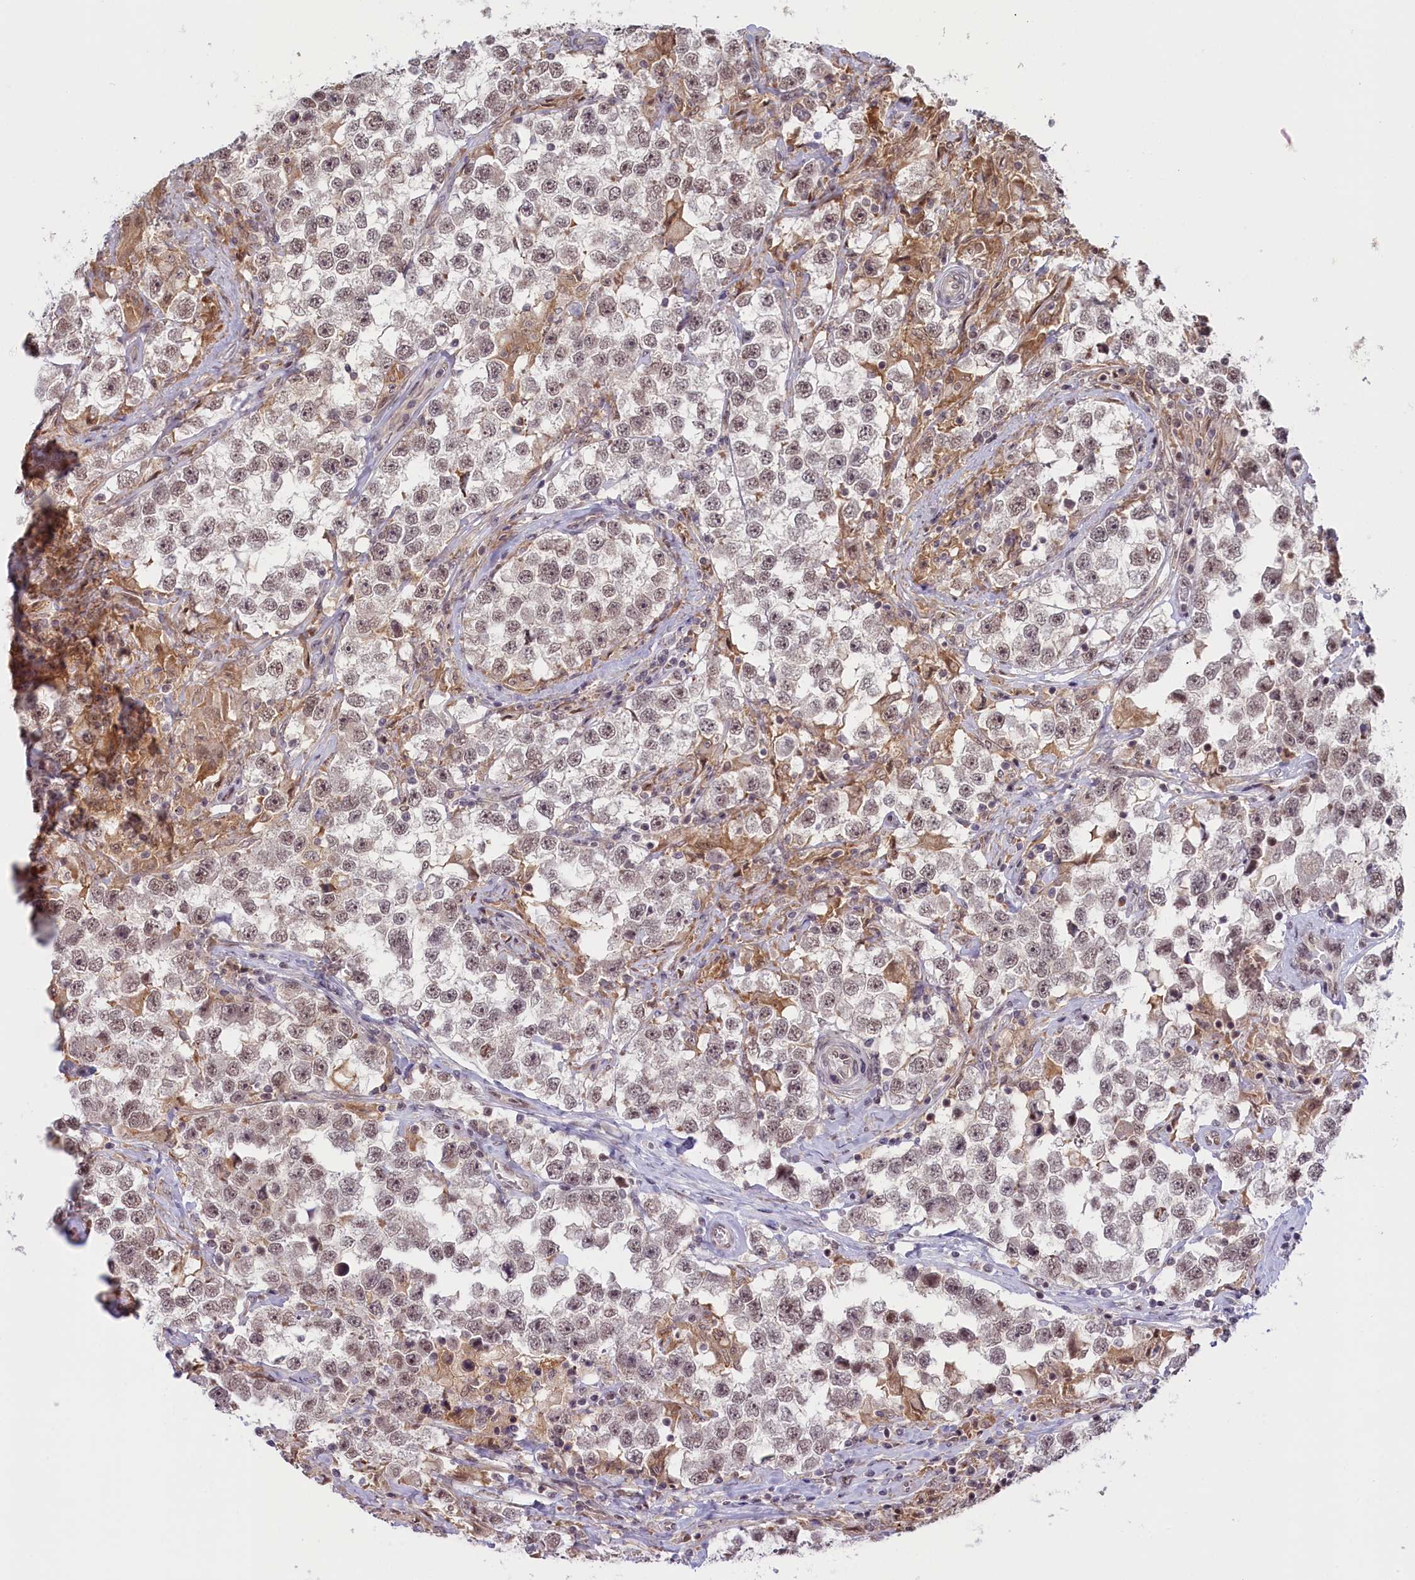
{"staining": {"intensity": "weak", "quantity": ">75%", "location": "nuclear"}, "tissue": "testis cancer", "cell_type": "Tumor cells", "image_type": "cancer", "snomed": [{"axis": "morphology", "description": "Seminoma, NOS"}, {"axis": "topography", "description": "Testis"}], "caption": "A high-resolution histopathology image shows IHC staining of testis seminoma, which exhibits weak nuclear expression in about >75% of tumor cells.", "gene": "FCHO1", "patient": {"sex": "male", "age": 46}}